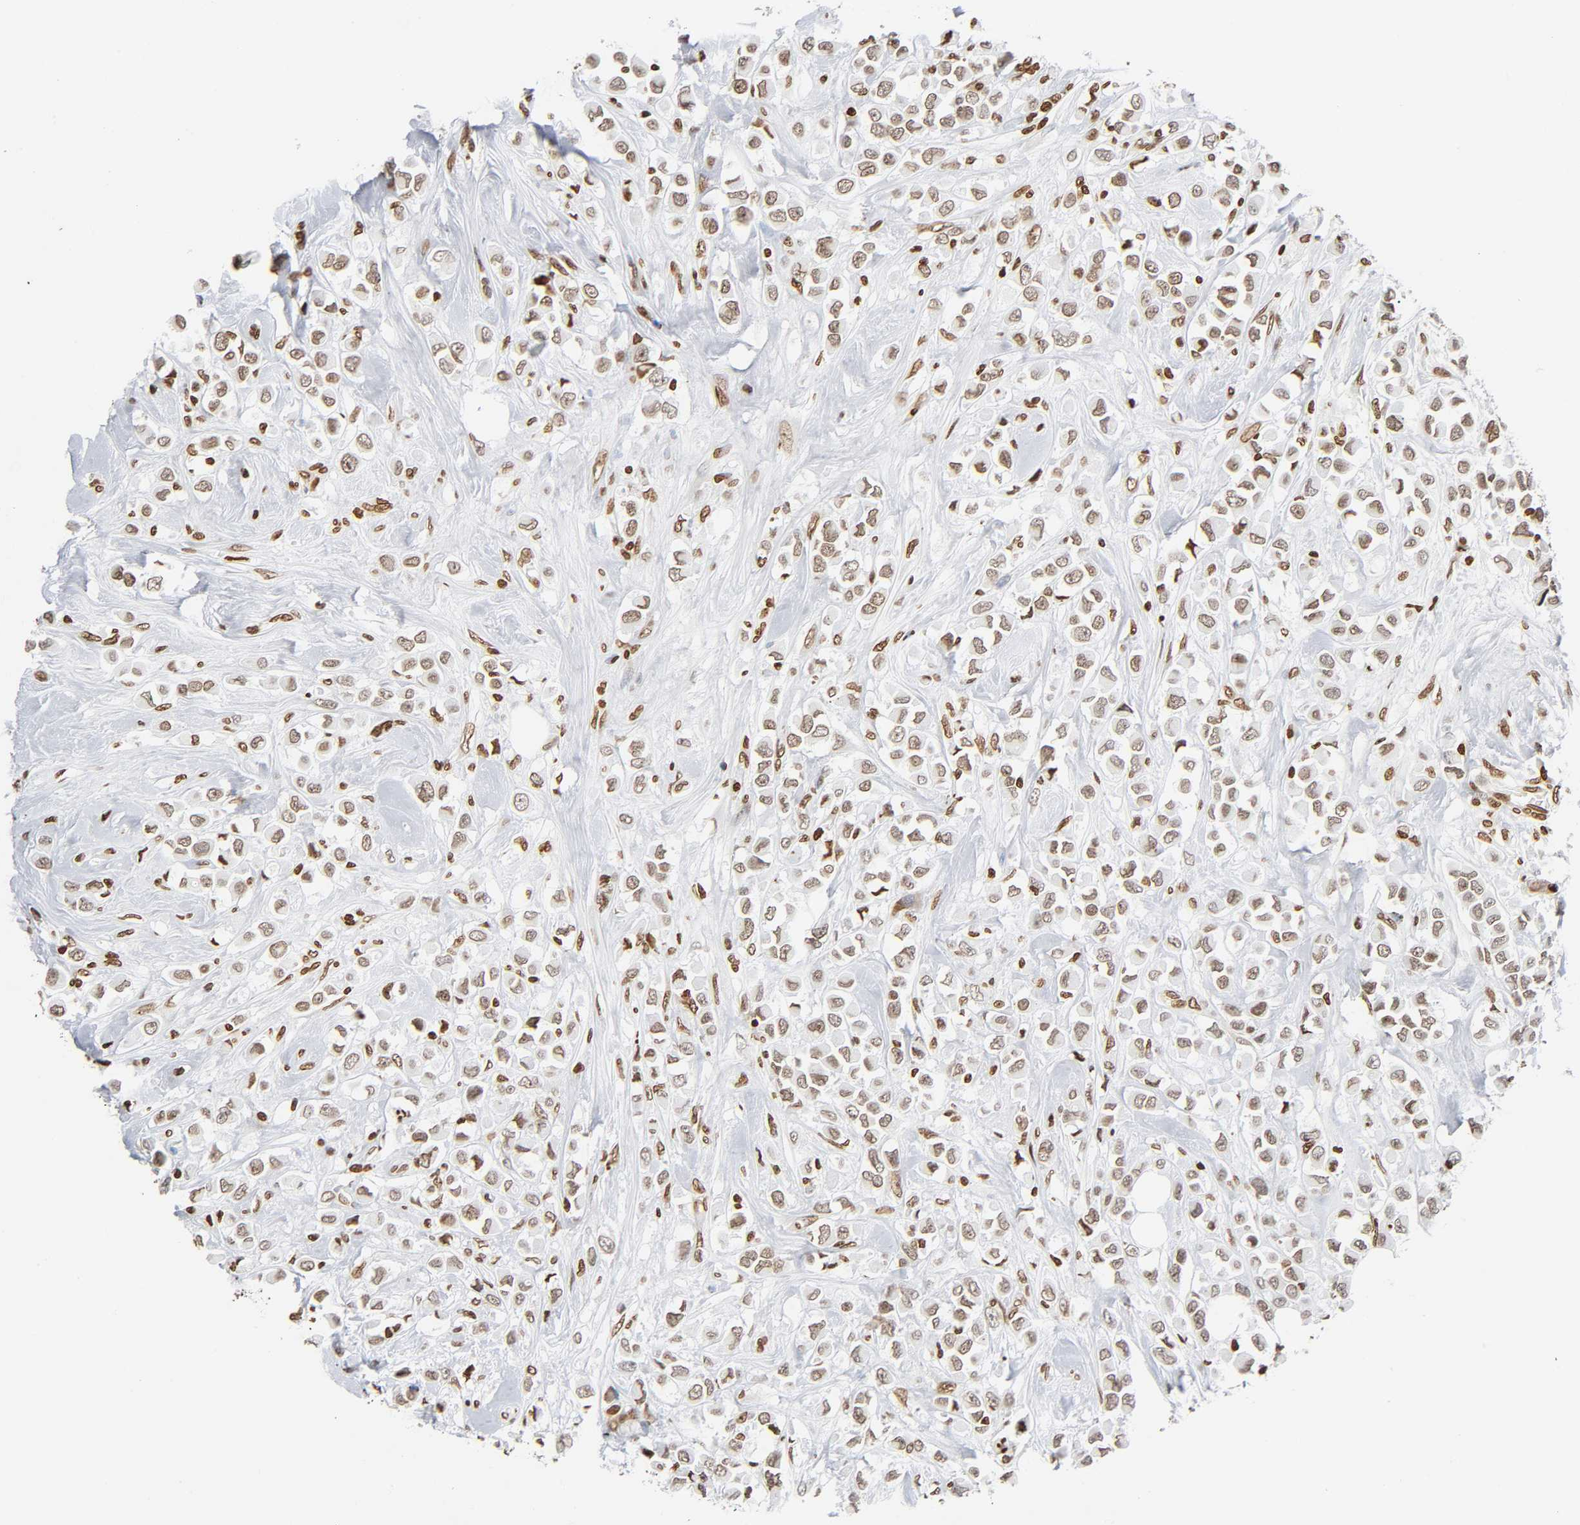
{"staining": {"intensity": "moderate", "quantity": ">75%", "location": "nuclear"}, "tissue": "breast cancer", "cell_type": "Tumor cells", "image_type": "cancer", "snomed": [{"axis": "morphology", "description": "Duct carcinoma"}, {"axis": "topography", "description": "Breast"}], "caption": "Breast intraductal carcinoma stained for a protein shows moderate nuclear positivity in tumor cells.", "gene": "HOXA6", "patient": {"sex": "female", "age": 61}}